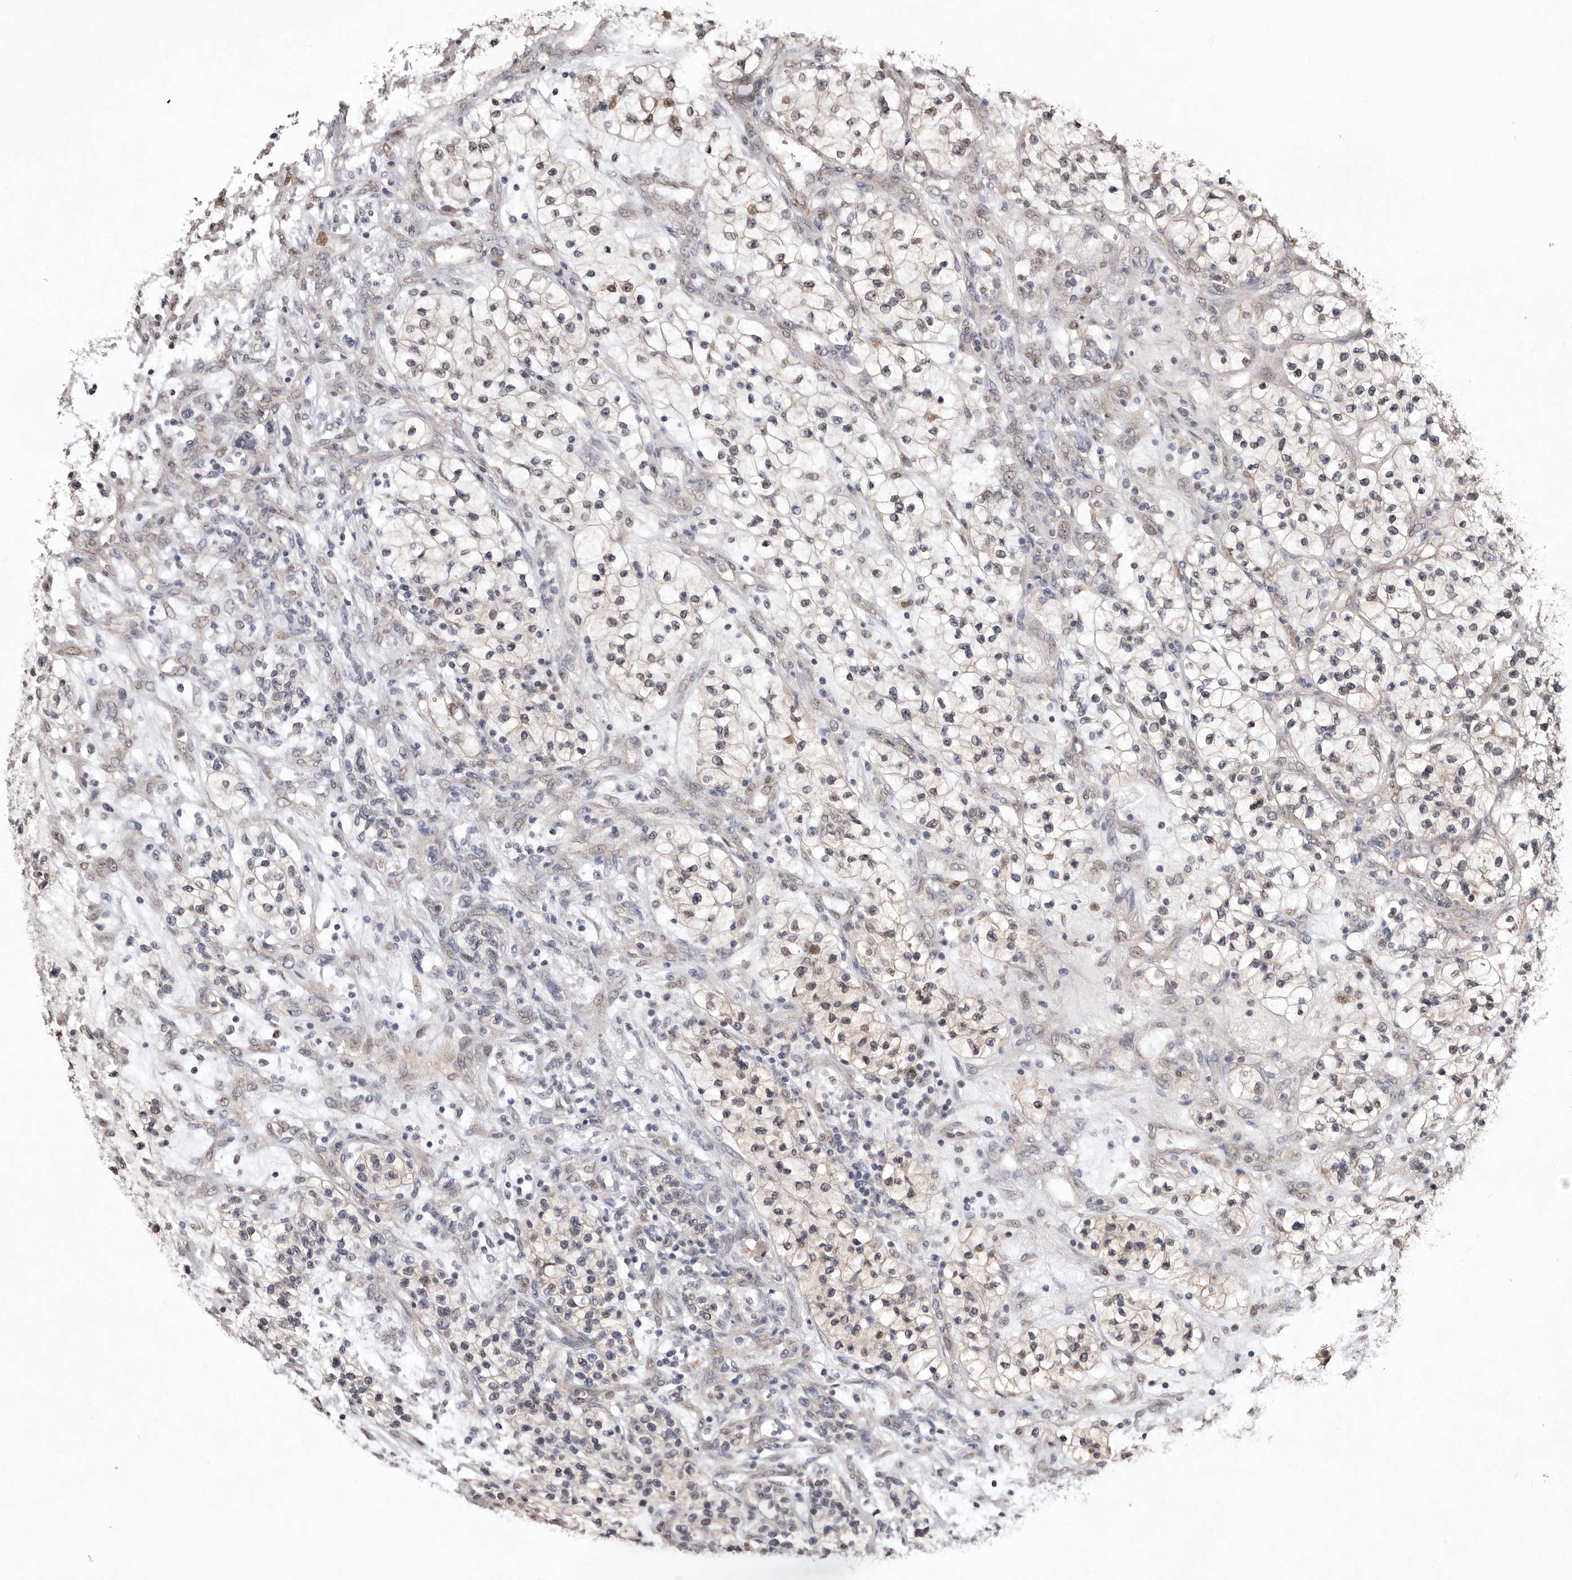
{"staining": {"intensity": "weak", "quantity": "25%-75%", "location": "nuclear"}, "tissue": "renal cancer", "cell_type": "Tumor cells", "image_type": "cancer", "snomed": [{"axis": "morphology", "description": "Adenocarcinoma, NOS"}, {"axis": "topography", "description": "Kidney"}], "caption": "Weak nuclear protein positivity is identified in approximately 25%-75% of tumor cells in adenocarcinoma (renal).", "gene": "NOTCH1", "patient": {"sex": "female", "age": 57}}